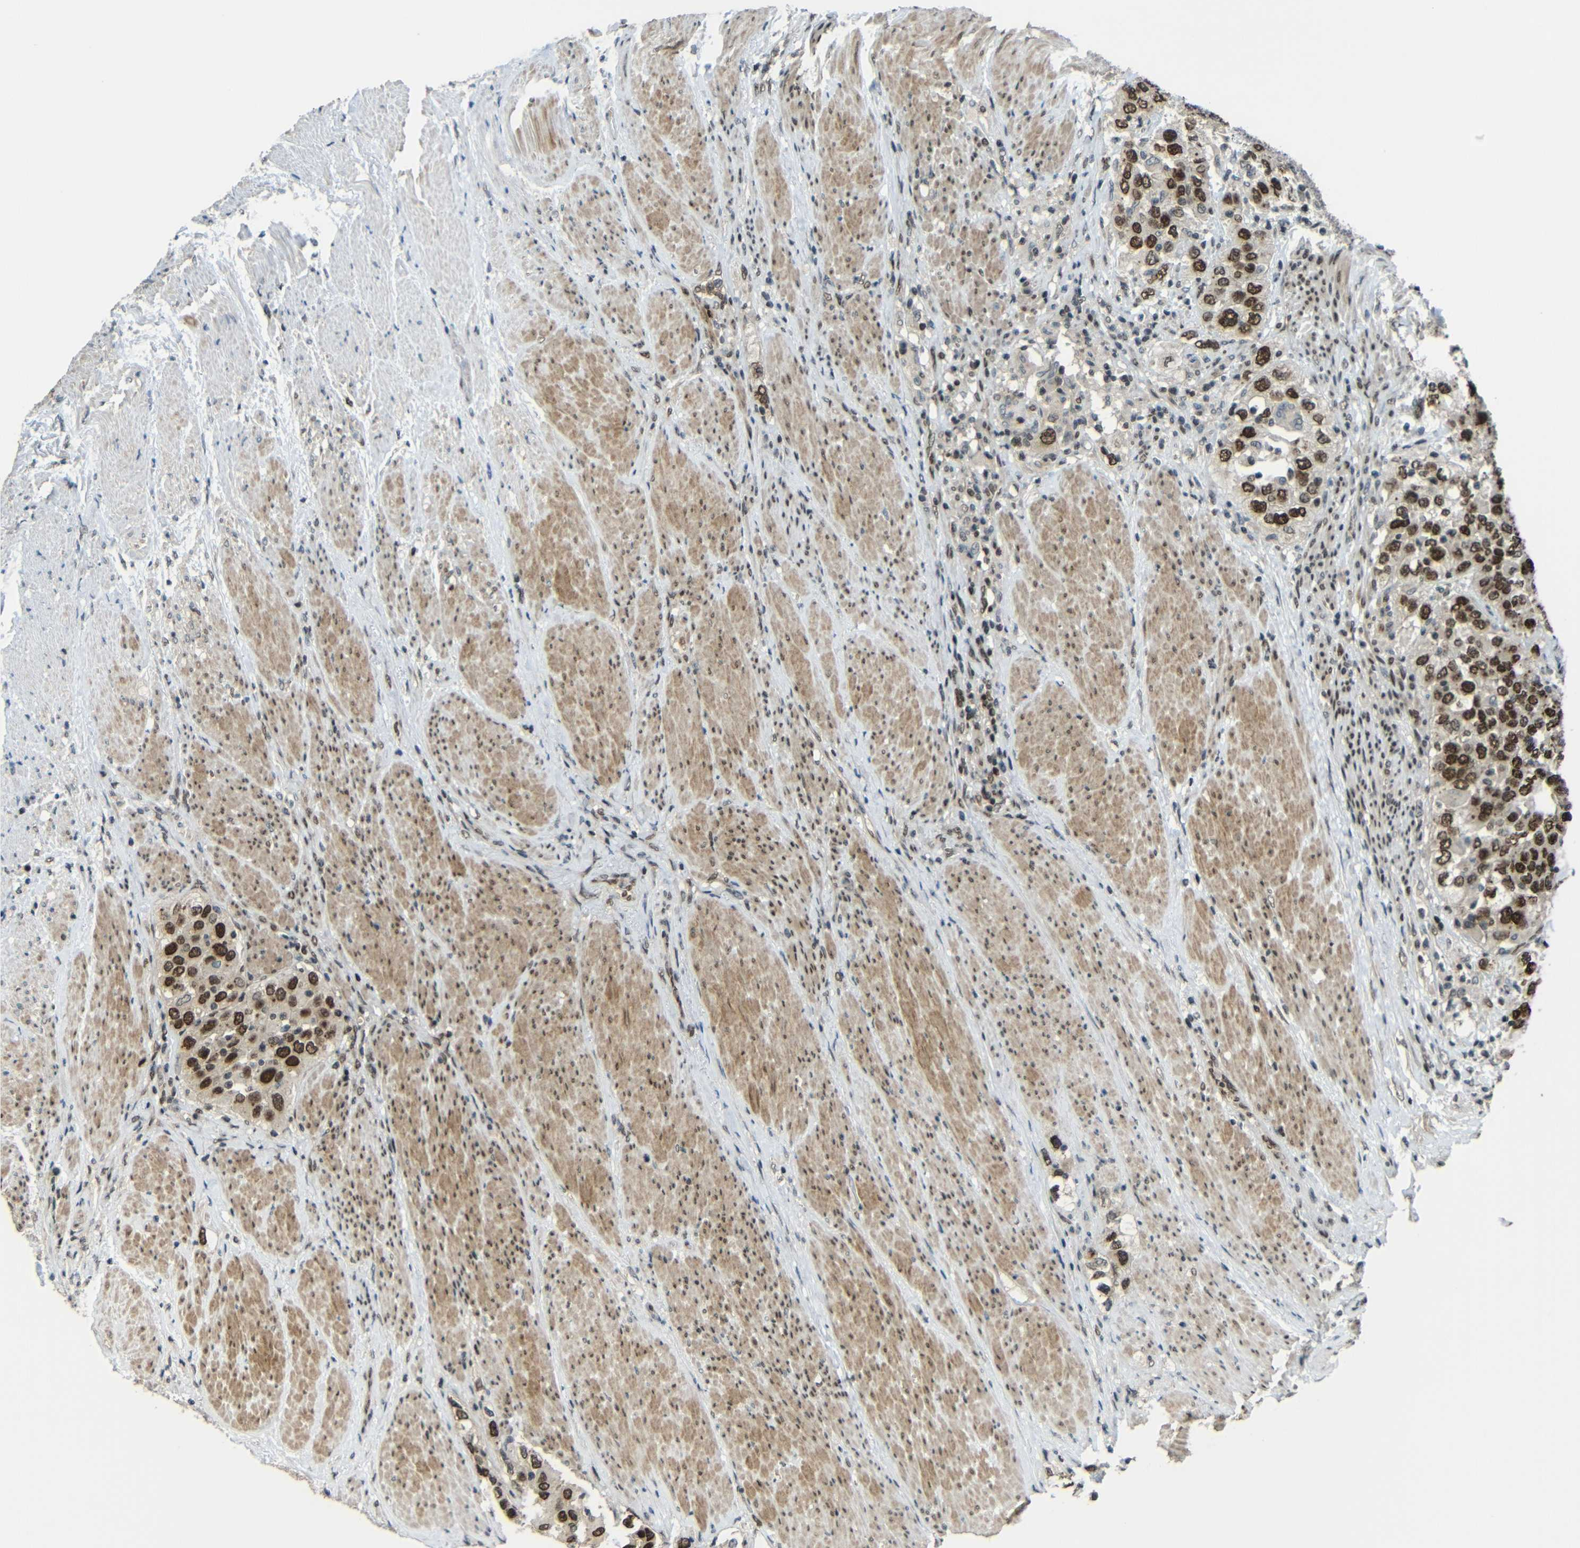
{"staining": {"intensity": "strong", "quantity": ">75%", "location": "nuclear"}, "tissue": "urothelial cancer", "cell_type": "Tumor cells", "image_type": "cancer", "snomed": [{"axis": "morphology", "description": "Urothelial carcinoma, High grade"}, {"axis": "topography", "description": "Urinary bladder"}], "caption": "A brown stain labels strong nuclear positivity of a protein in human urothelial cancer tumor cells. (DAB (3,3'-diaminobenzidine) IHC with brightfield microscopy, high magnification).", "gene": "PSIP1", "patient": {"sex": "female", "age": 80}}